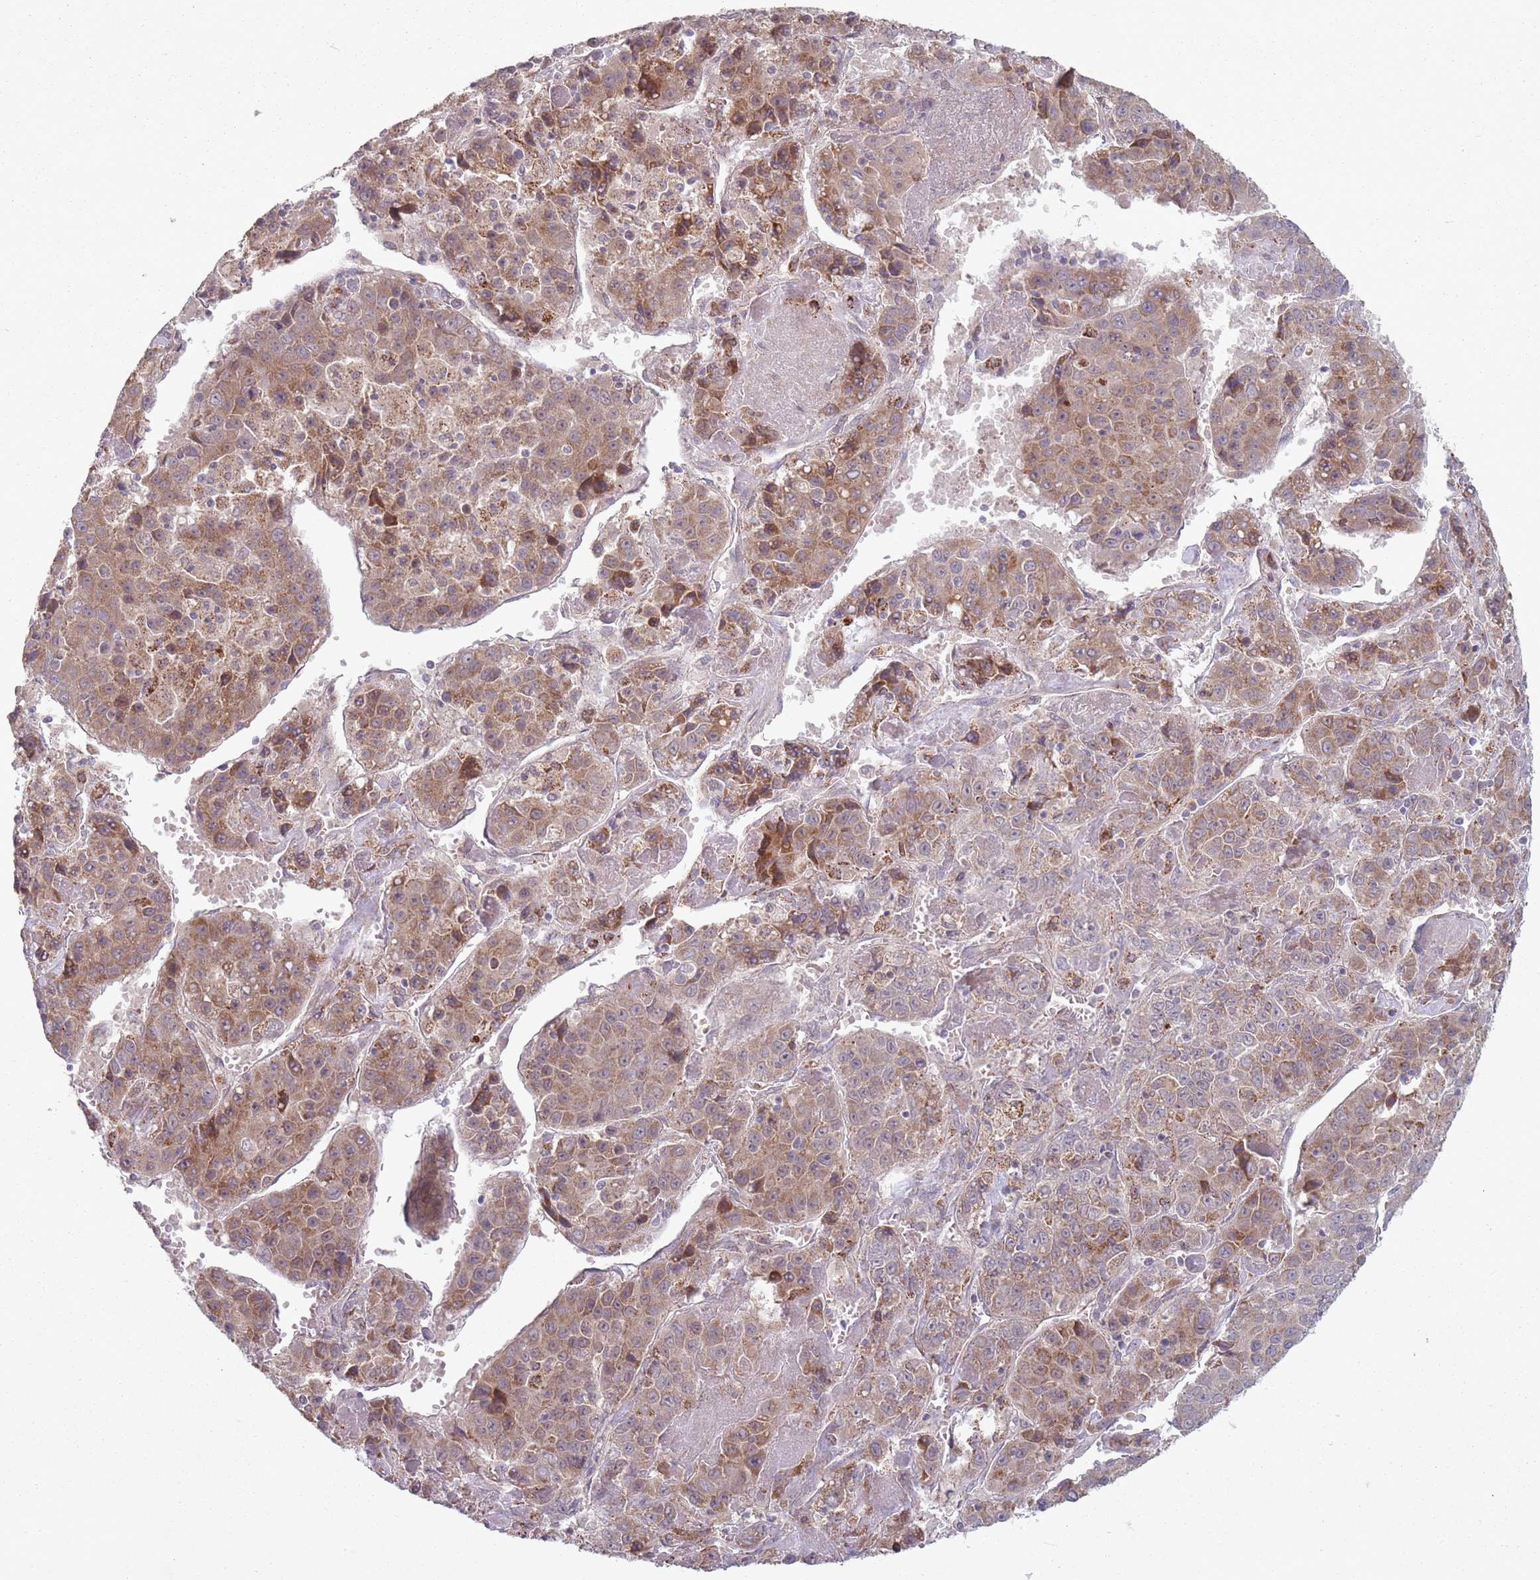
{"staining": {"intensity": "moderate", "quantity": ">75%", "location": "cytoplasmic/membranous"}, "tissue": "liver cancer", "cell_type": "Tumor cells", "image_type": "cancer", "snomed": [{"axis": "morphology", "description": "Carcinoma, Hepatocellular, NOS"}, {"axis": "topography", "description": "Liver"}], "caption": "About >75% of tumor cells in human liver cancer (hepatocellular carcinoma) show moderate cytoplasmic/membranous protein positivity as visualized by brown immunohistochemical staining.", "gene": "OR10Q1", "patient": {"sex": "female", "age": 53}}